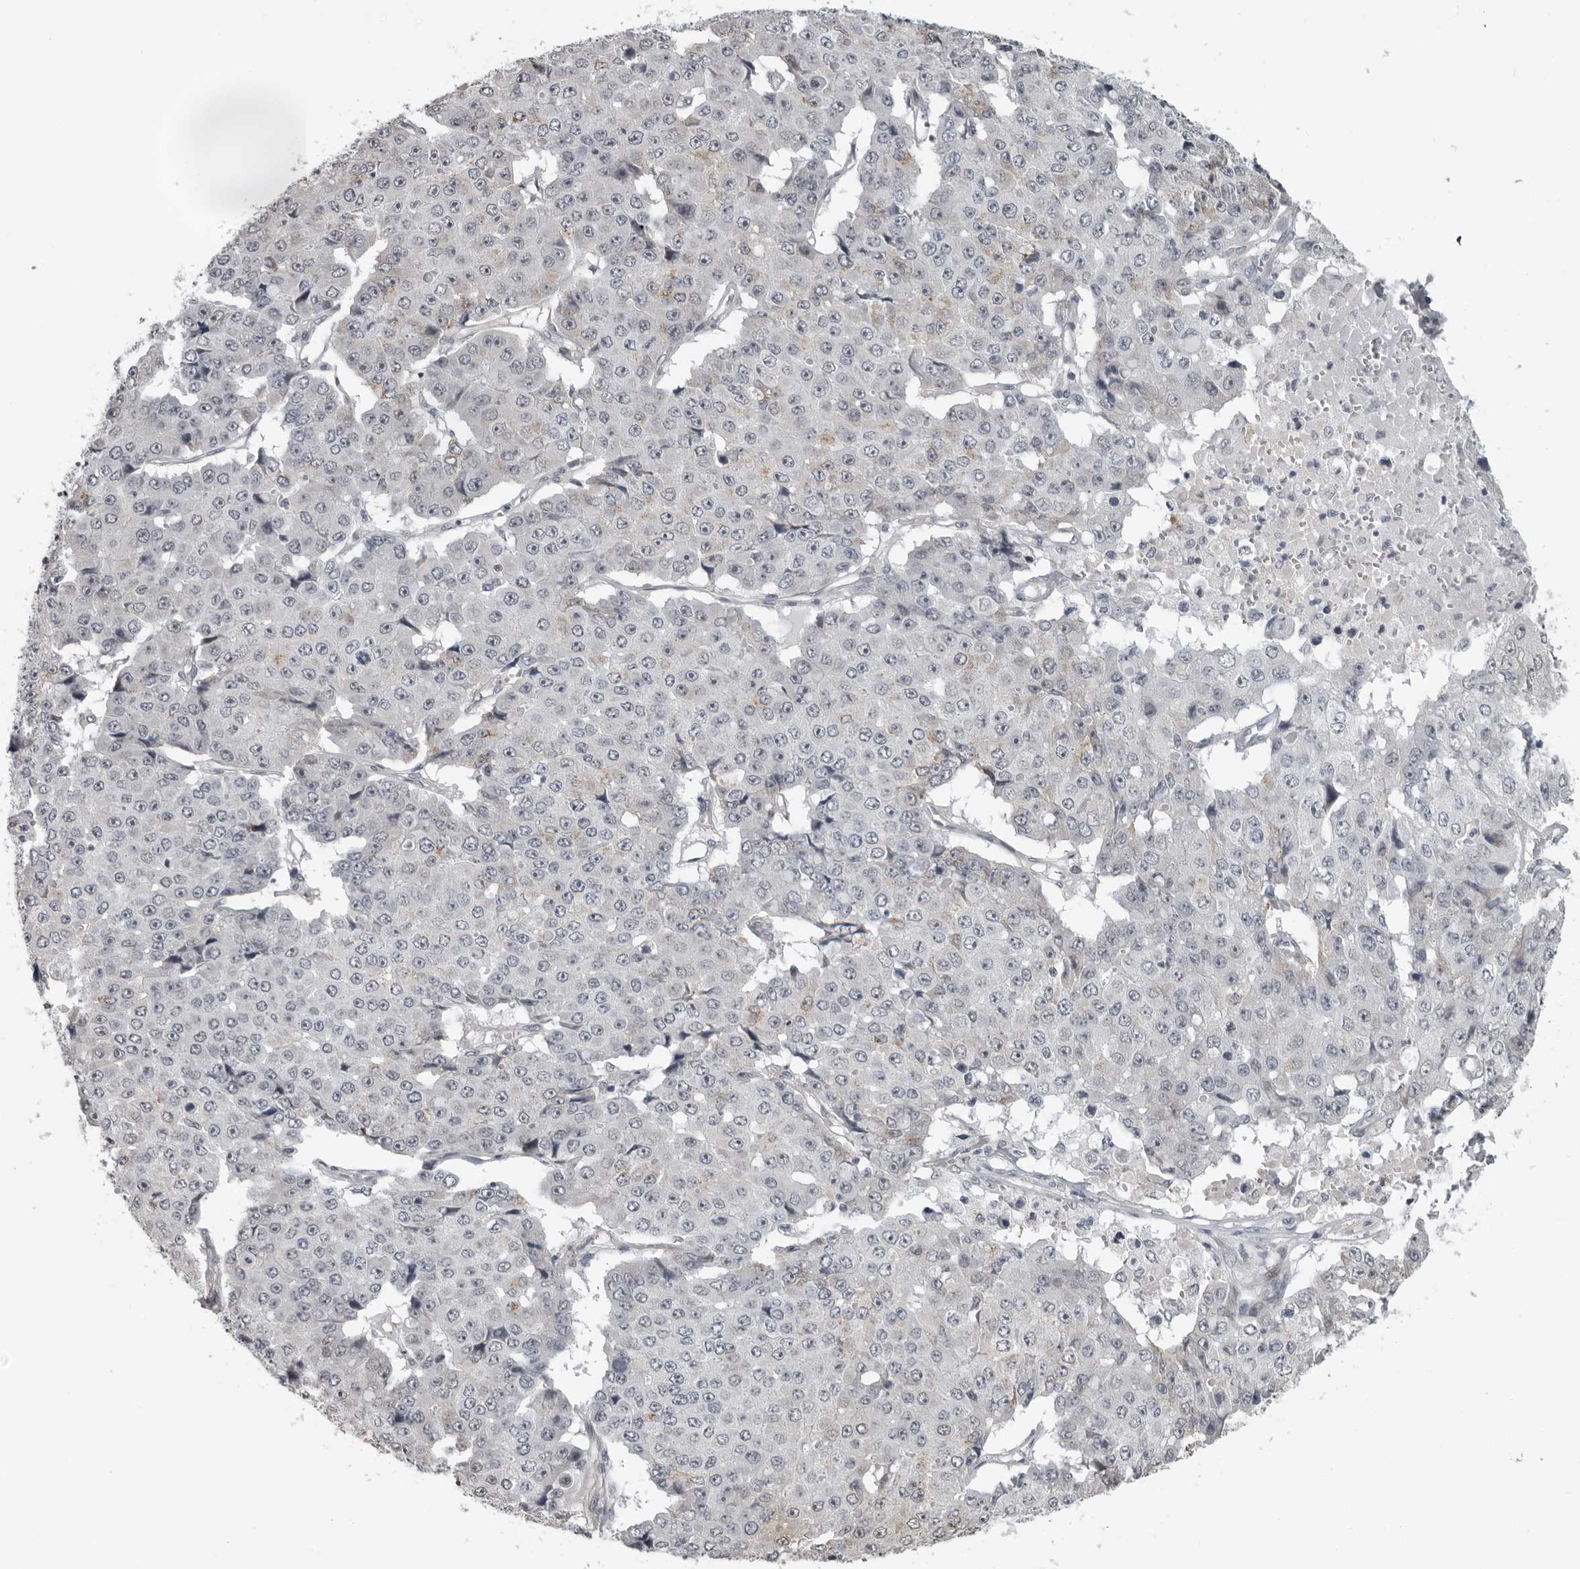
{"staining": {"intensity": "weak", "quantity": "<25%", "location": "cytoplasmic/membranous"}, "tissue": "pancreatic cancer", "cell_type": "Tumor cells", "image_type": "cancer", "snomed": [{"axis": "morphology", "description": "Adenocarcinoma, NOS"}, {"axis": "topography", "description": "Pancreas"}], "caption": "There is no significant positivity in tumor cells of pancreatic cancer (adenocarcinoma).", "gene": "PRRX2", "patient": {"sex": "male", "age": 50}}